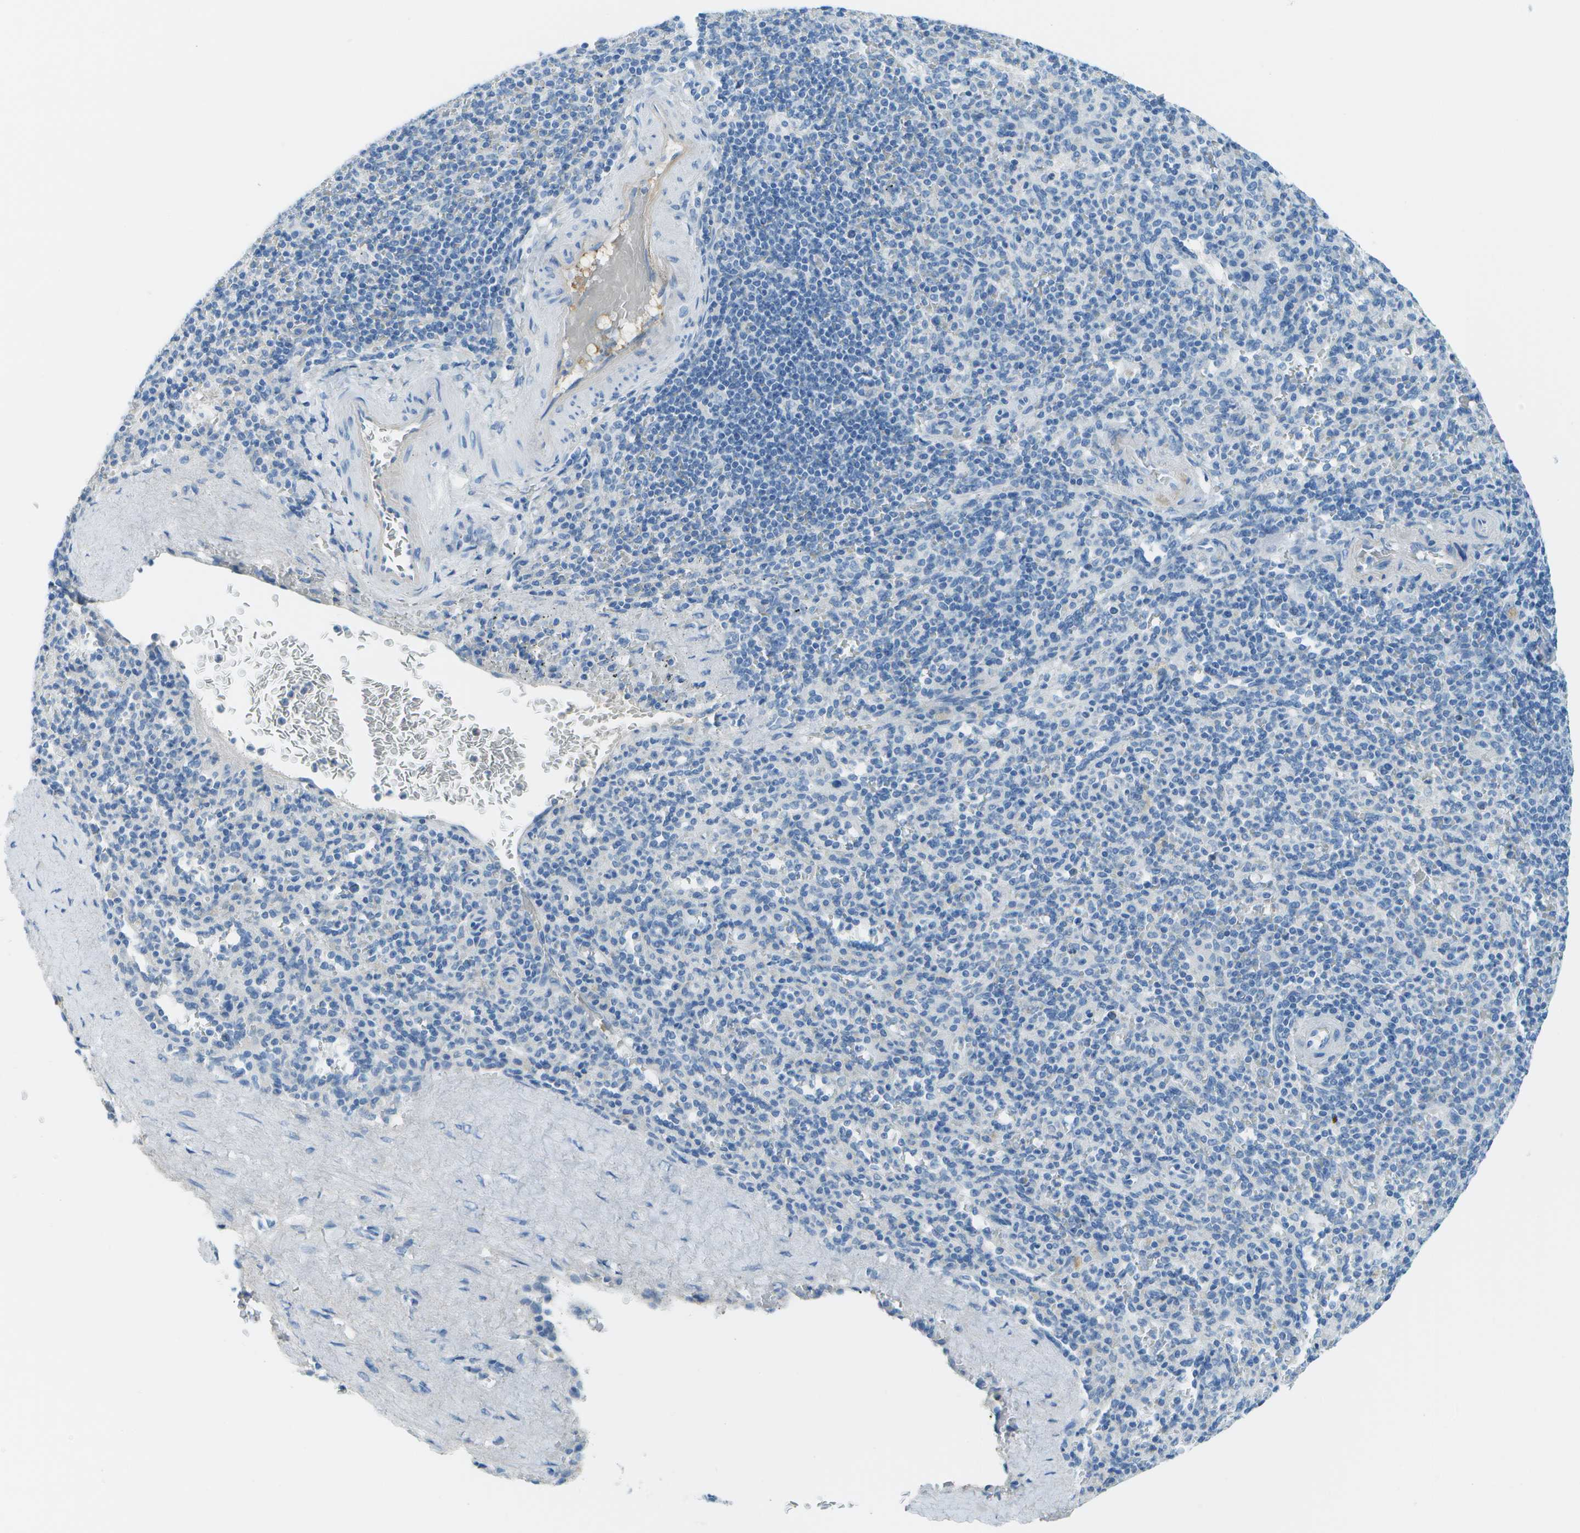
{"staining": {"intensity": "negative", "quantity": "none", "location": "none"}, "tissue": "spleen", "cell_type": "Cells in red pulp", "image_type": "normal", "snomed": [{"axis": "morphology", "description": "Normal tissue, NOS"}, {"axis": "topography", "description": "Spleen"}], "caption": "Human spleen stained for a protein using immunohistochemistry (IHC) demonstrates no positivity in cells in red pulp.", "gene": "C1S", "patient": {"sex": "male", "age": 36}}